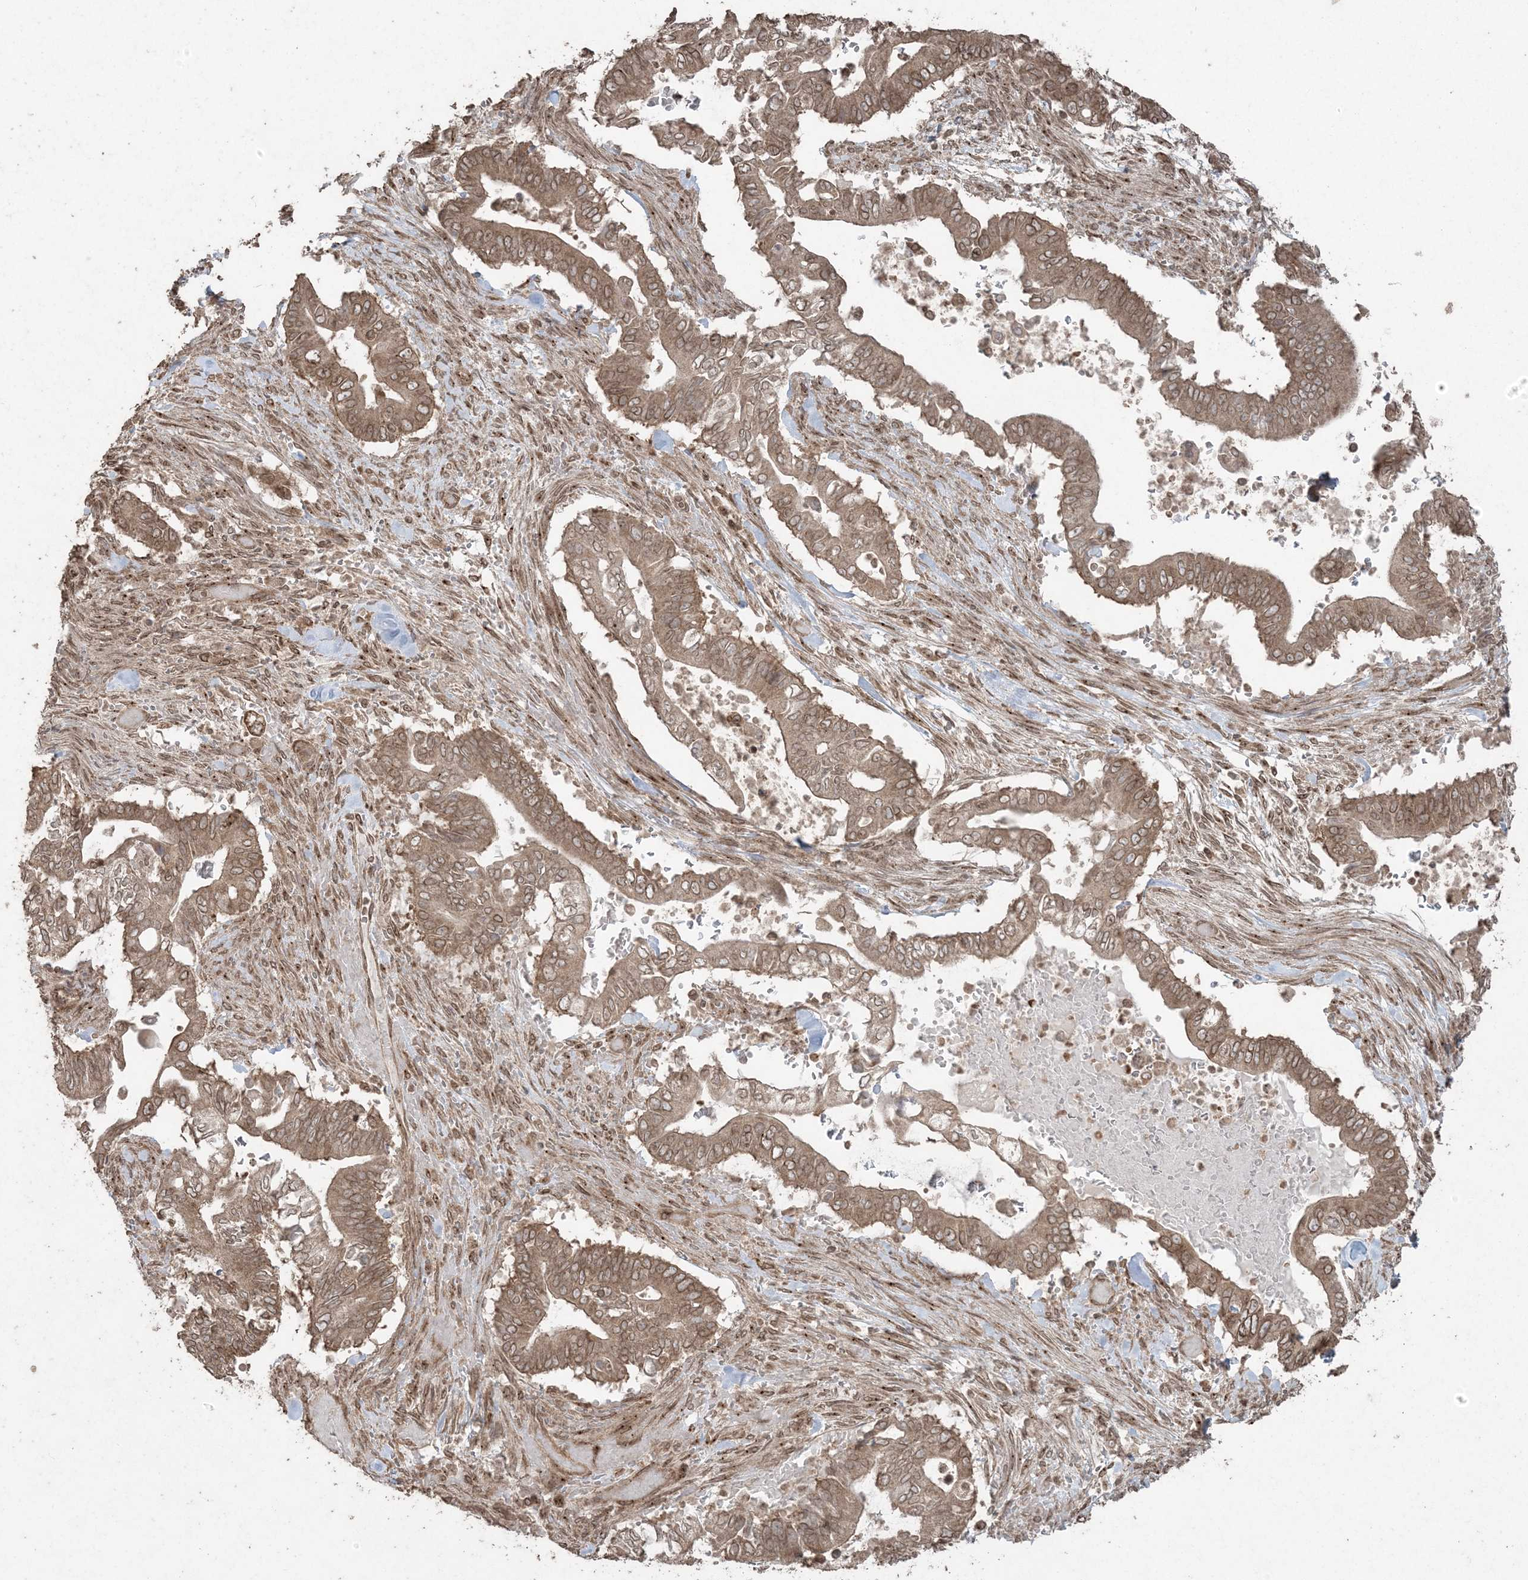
{"staining": {"intensity": "moderate", "quantity": ">75%", "location": "cytoplasmic/membranous,nuclear"}, "tissue": "pancreatic cancer", "cell_type": "Tumor cells", "image_type": "cancer", "snomed": [{"axis": "morphology", "description": "Adenocarcinoma, NOS"}, {"axis": "topography", "description": "Pancreas"}], "caption": "Moderate cytoplasmic/membranous and nuclear staining is identified in approximately >75% of tumor cells in pancreatic cancer. (IHC, brightfield microscopy, high magnification).", "gene": "DDX19B", "patient": {"sex": "male", "age": 68}}